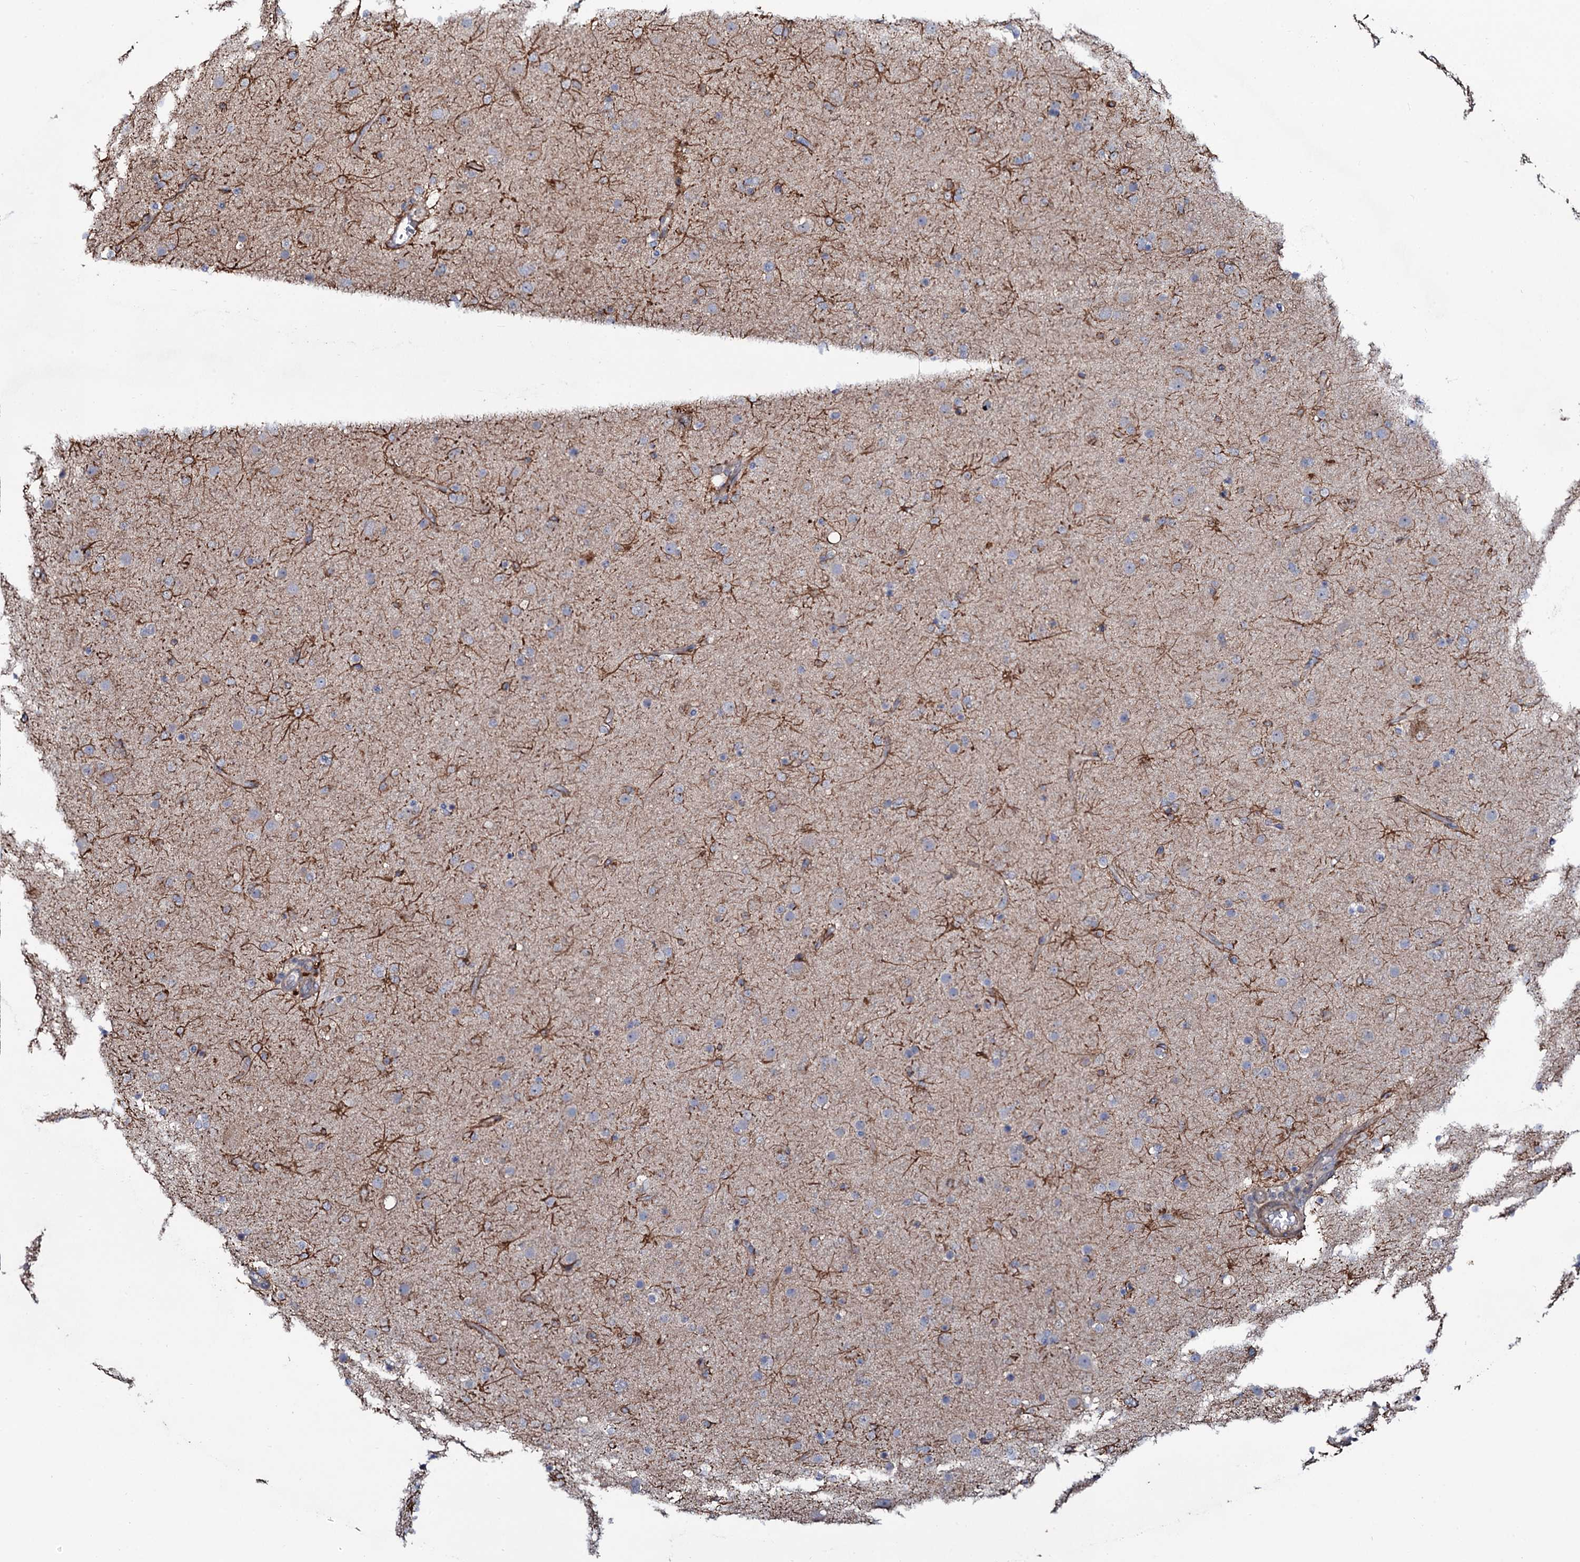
{"staining": {"intensity": "weak", "quantity": "<25%", "location": "cytoplasmic/membranous"}, "tissue": "glioma", "cell_type": "Tumor cells", "image_type": "cancer", "snomed": [{"axis": "morphology", "description": "Glioma, malignant, Low grade"}, {"axis": "topography", "description": "Brain"}], "caption": "Glioma stained for a protein using immunohistochemistry shows no expression tumor cells.", "gene": "COG6", "patient": {"sex": "male", "age": 65}}